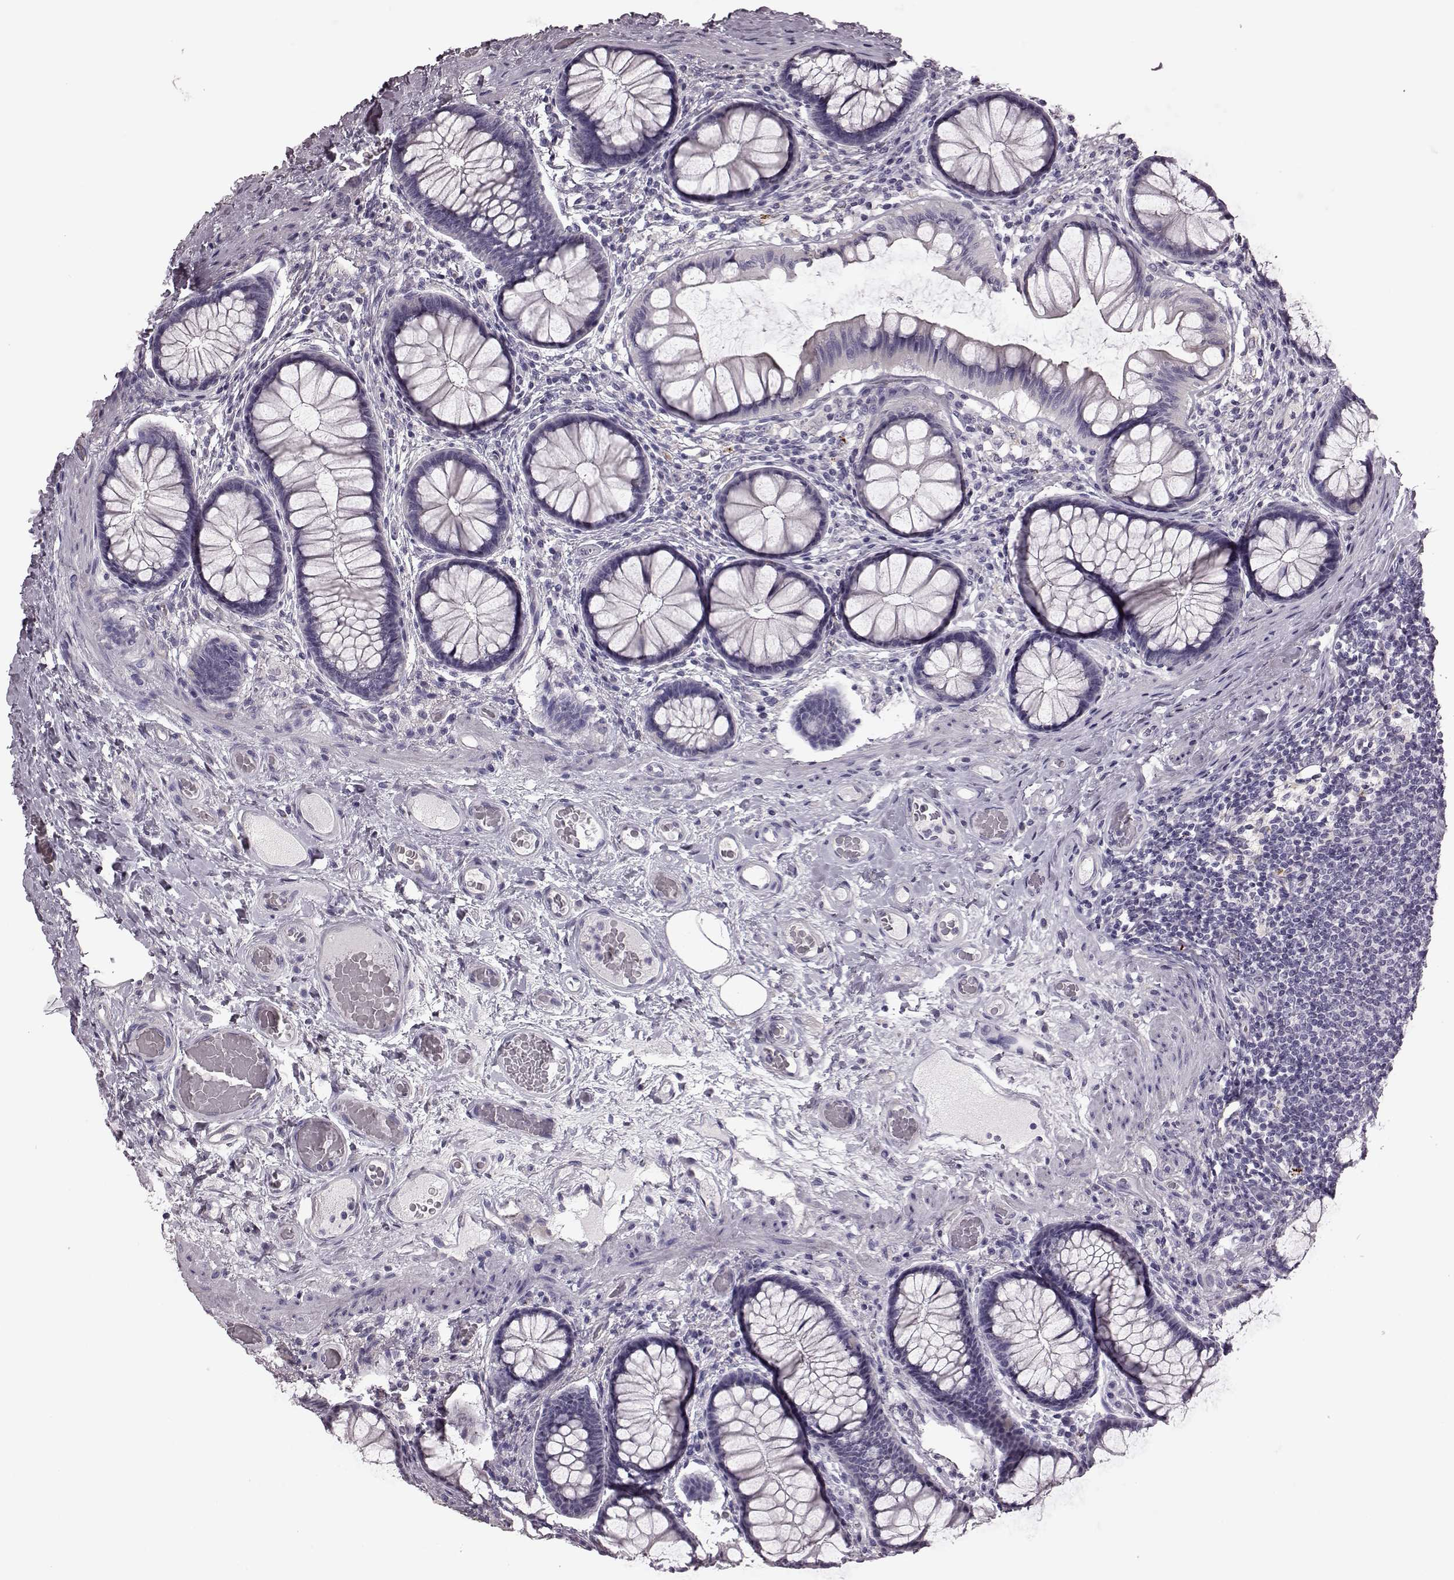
{"staining": {"intensity": "negative", "quantity": "none", "location": "none"}, "tissue": "colon", "cell_type": "Endothelial cells", "image_type": "normal", "snomed": [{"axis": "morphology", "description": "Normal tissue, NOS"}, {"axis": "topography", "description": "Colon"}], "caption": "An immunohistochemistry histopathology image of normal colon is shown. There is no staining in endothelial cells of colon.", "gene": "SNTG1", "patient": {"sex": "female", "age": 65}}